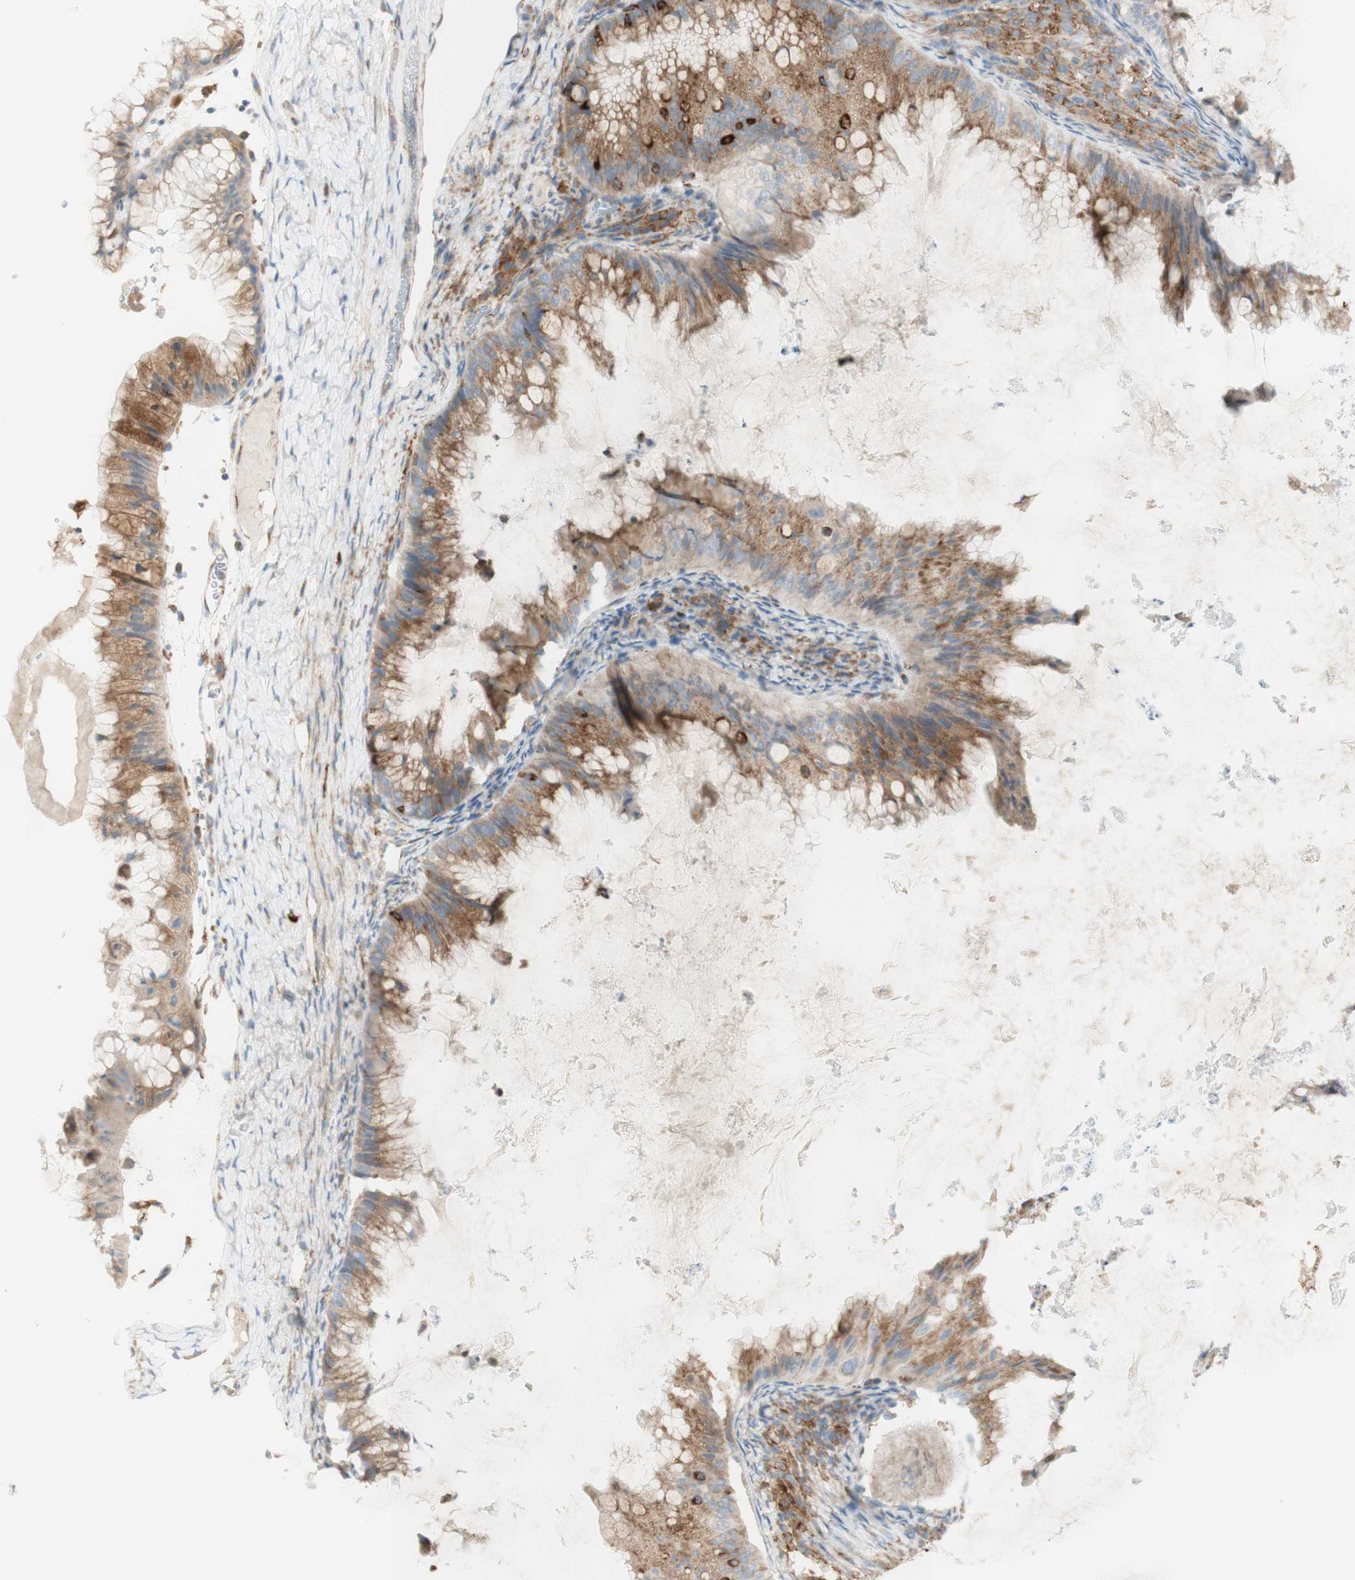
{"staining": {"intensity": "moderate", "quantity": ">75%", "location": "cytoplasmic/membranous"}, "tissue": "ovarian cancer", "cell_type": "Tumor cells", "image_type": "cancer", "snomed": [{"axis": "morphology", "description": "Cystadenocarcinoma, mucinous, NOS"}, {"axis": "topography", "description": "Ovary"}], "caption": "Immunohistochemical staining of human ovarian cancer (mucinous cystadenocarcinoma) displays medium levels of moderate cytoplasmic/membranous protein positivity in approximately >75% of tumor cells.", "gene": "MANF", "patient": {"sex": "female", "age": 61}}